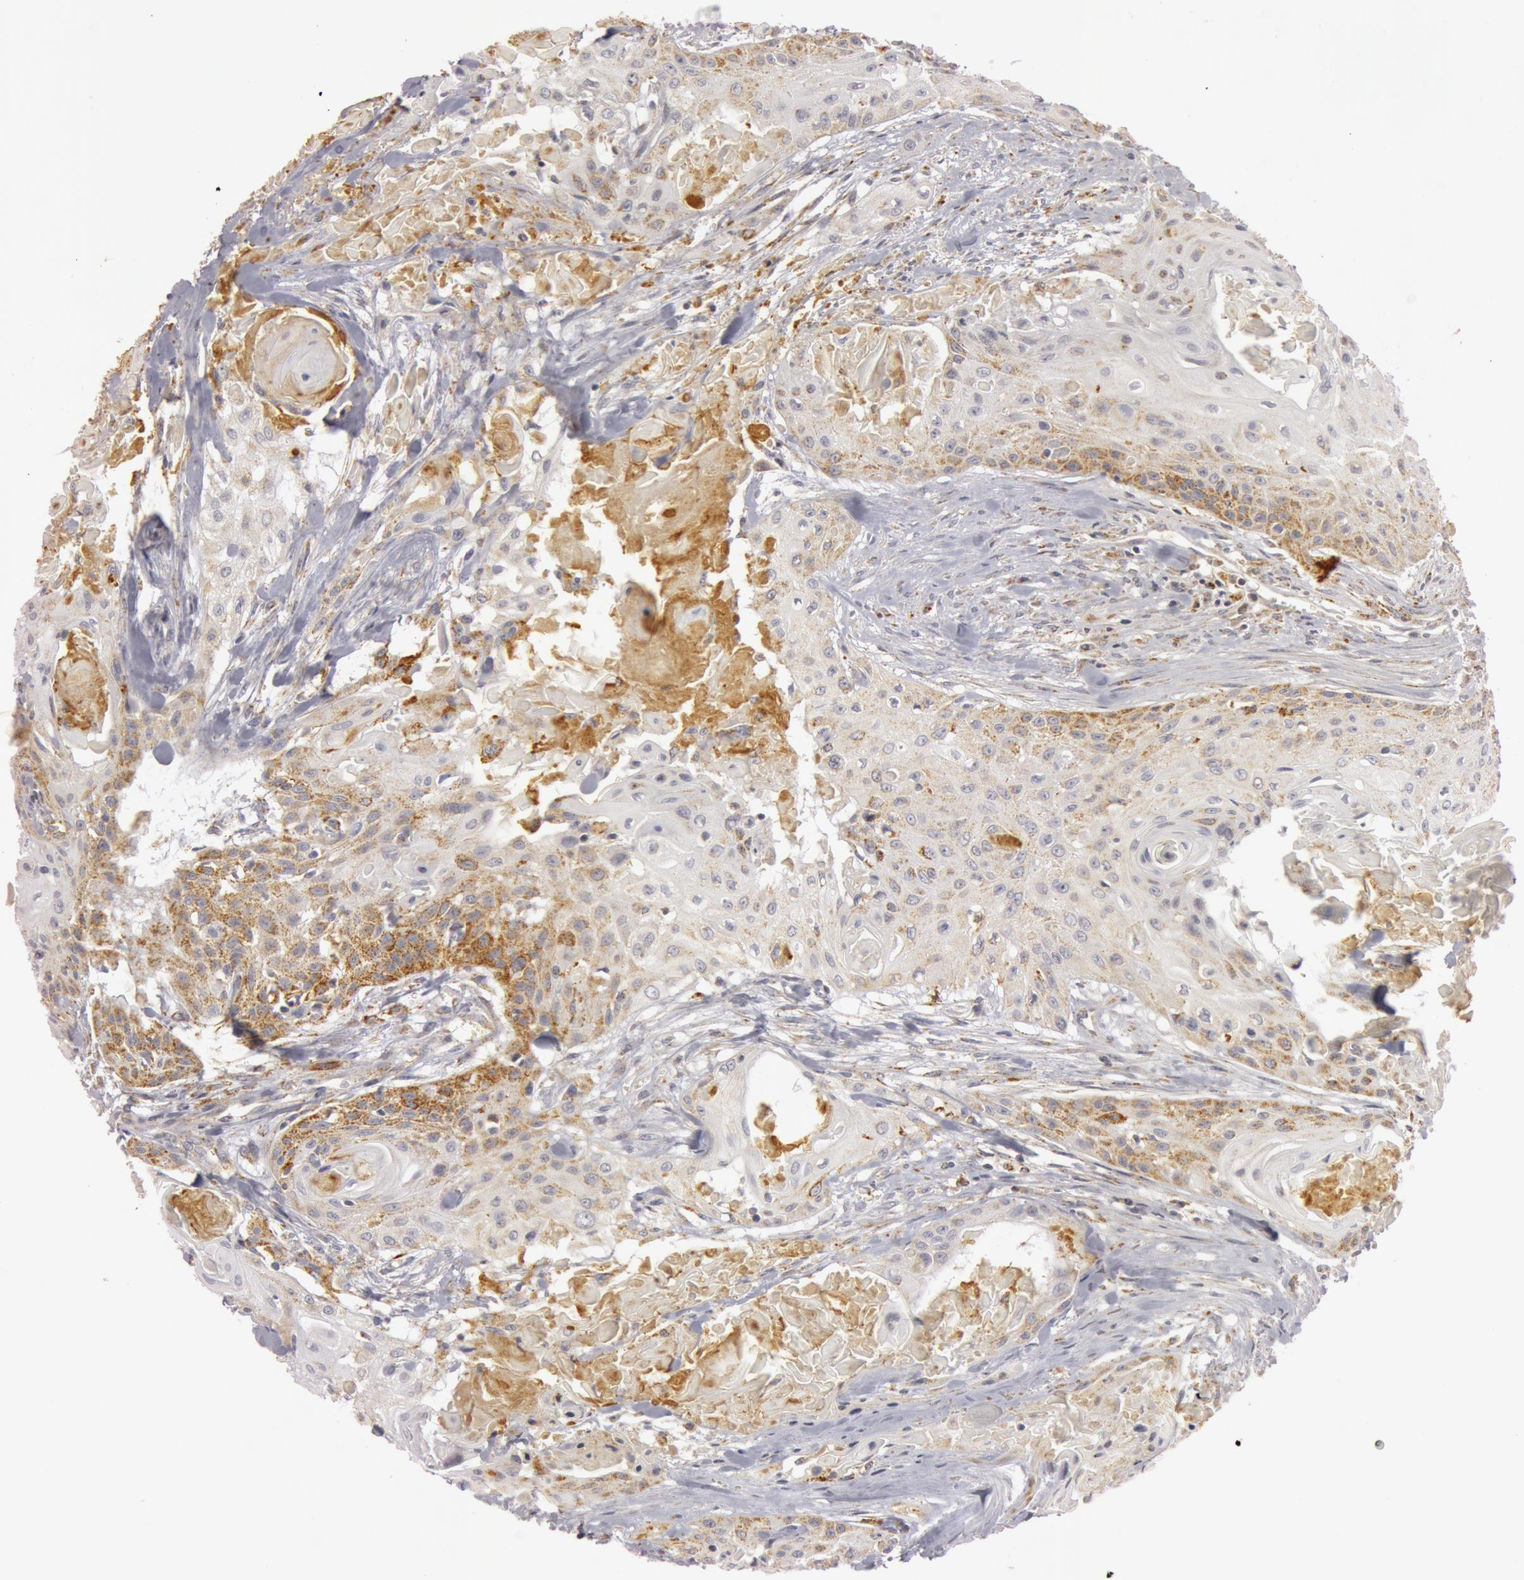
{"staining": {"intensity": "weak", "quantity": ">75%", "location": "cytoplasmic/membranous"}, "tissue": "head and neck cancer", "cell_type": "Tumor cells", "image_type": "cancer", "snomed": [{"axis": "morphology", "description": "Squamous cell carcinoma, NOS"}, {"axis": "morphology", "description": "Squamous cell carcinoma, metastatic, NOS"}, {"axis": "topography", "description": "Lymph node"}, {"axis": "topography", "description": "Salivary gland"}, {"axis": "topography", "description": "Head-Neck"}], "caption": "Immunohistochemical staining of head and neck squamous cell carcinoma exhibits weak cytoplasmic/membranous protein staining in approximately >75% of tumor cells.", "gene": "C7", "patient": {"sex": "female", "age": 74}}